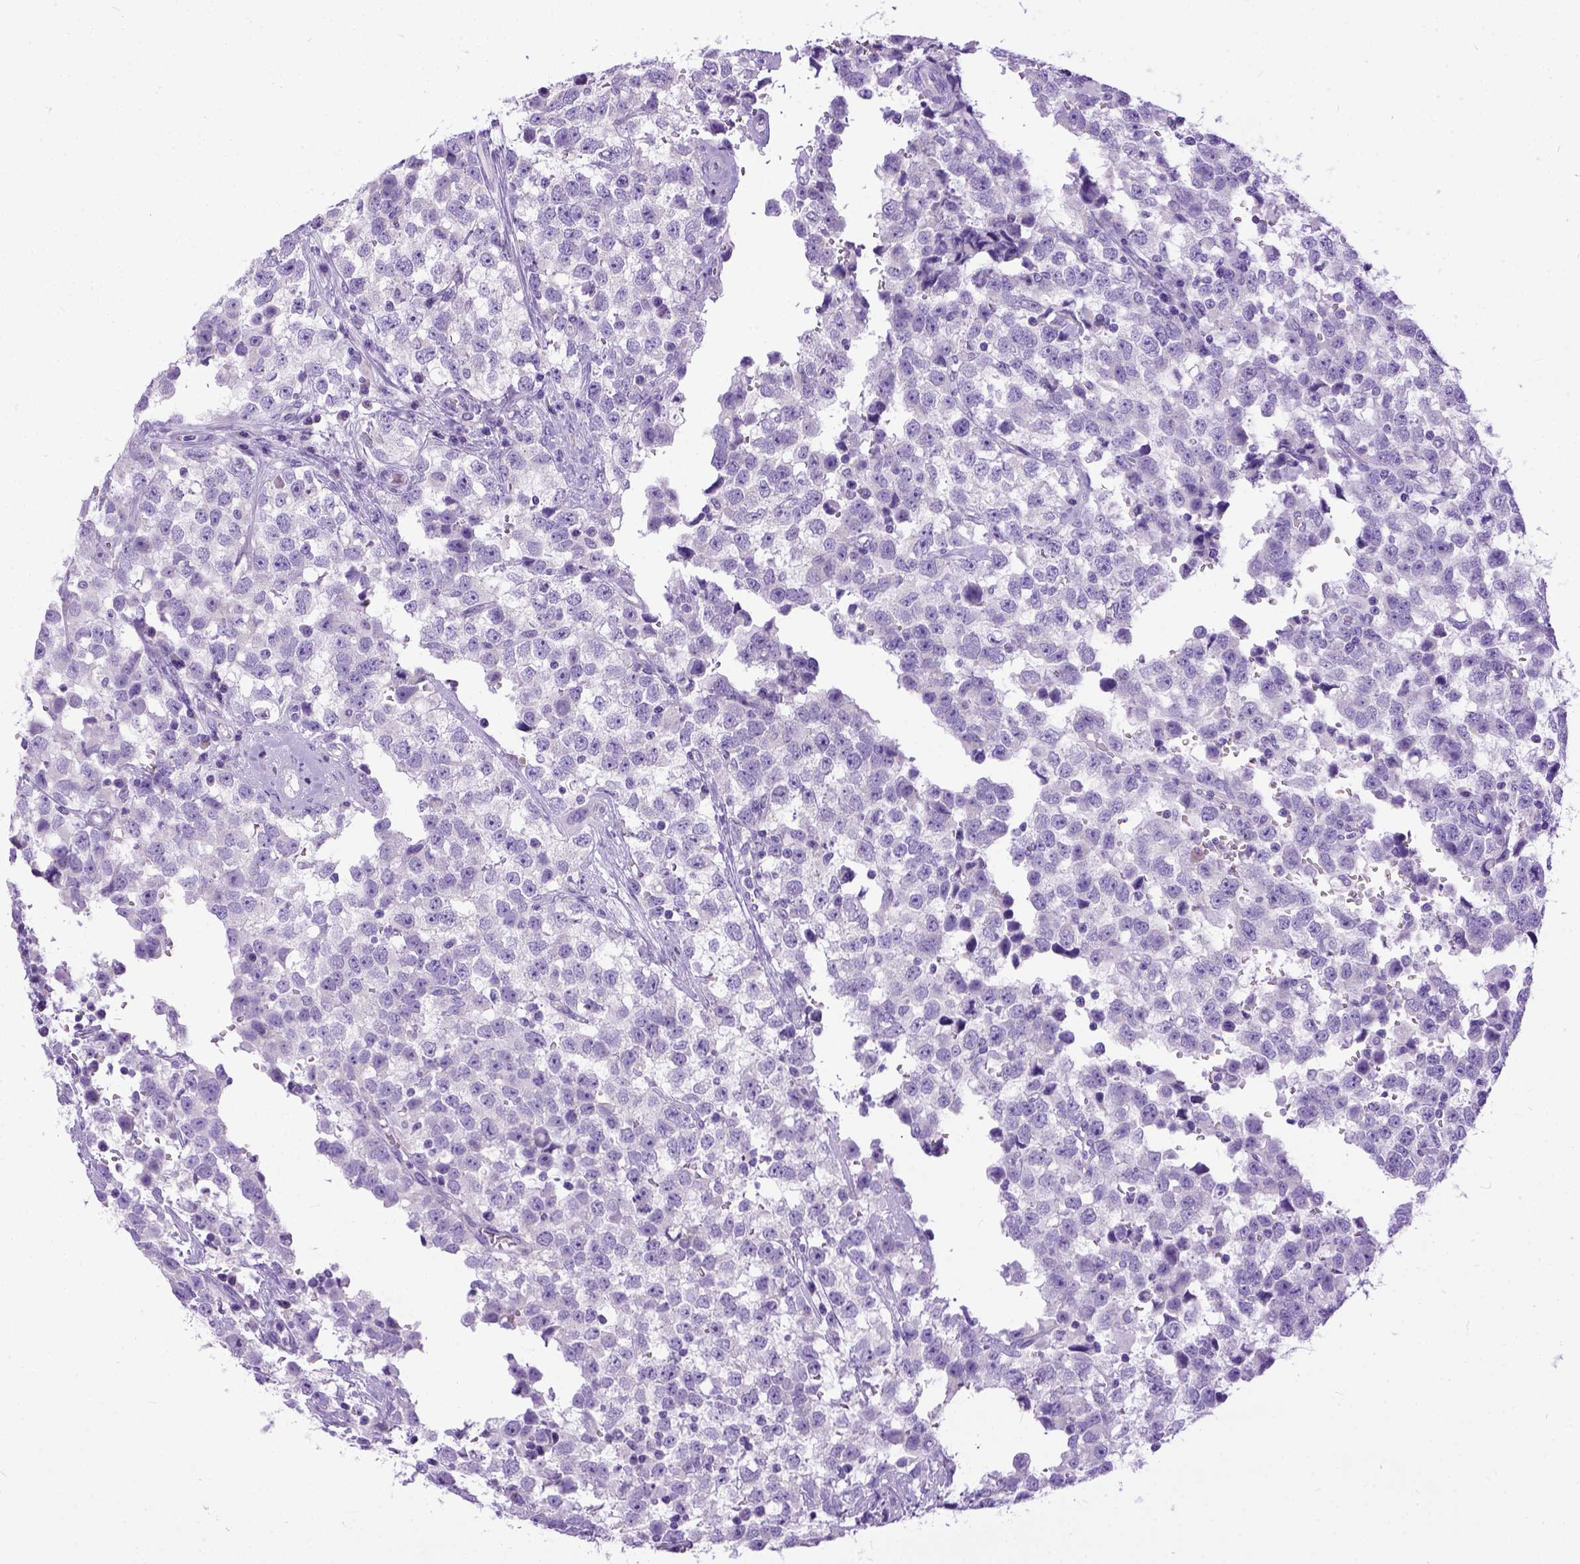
{"staining": {"intensity": "negative", "quantity": "none", "location": "none"}, "tissue": "testis cancer", "cell_type": "Tumor cells", "image_type": "cancer", "snomed": [{"axis": "morphology", "description": "Seminoma, NOS"}, {"axis": "topography", "description": "Testis"}], "caption": "This is a photomicrograph of immunohistochemistry (IHC) staining of testis cancer, which shows no positivity in tumor cells. The staining is performed using DAB (3,3'-diaminobenzidine) brown chromogen with nuclei counter-stained in using hematoxylin.", "gene": "PPL", "patient": {"sex": "male", "age": 34}}